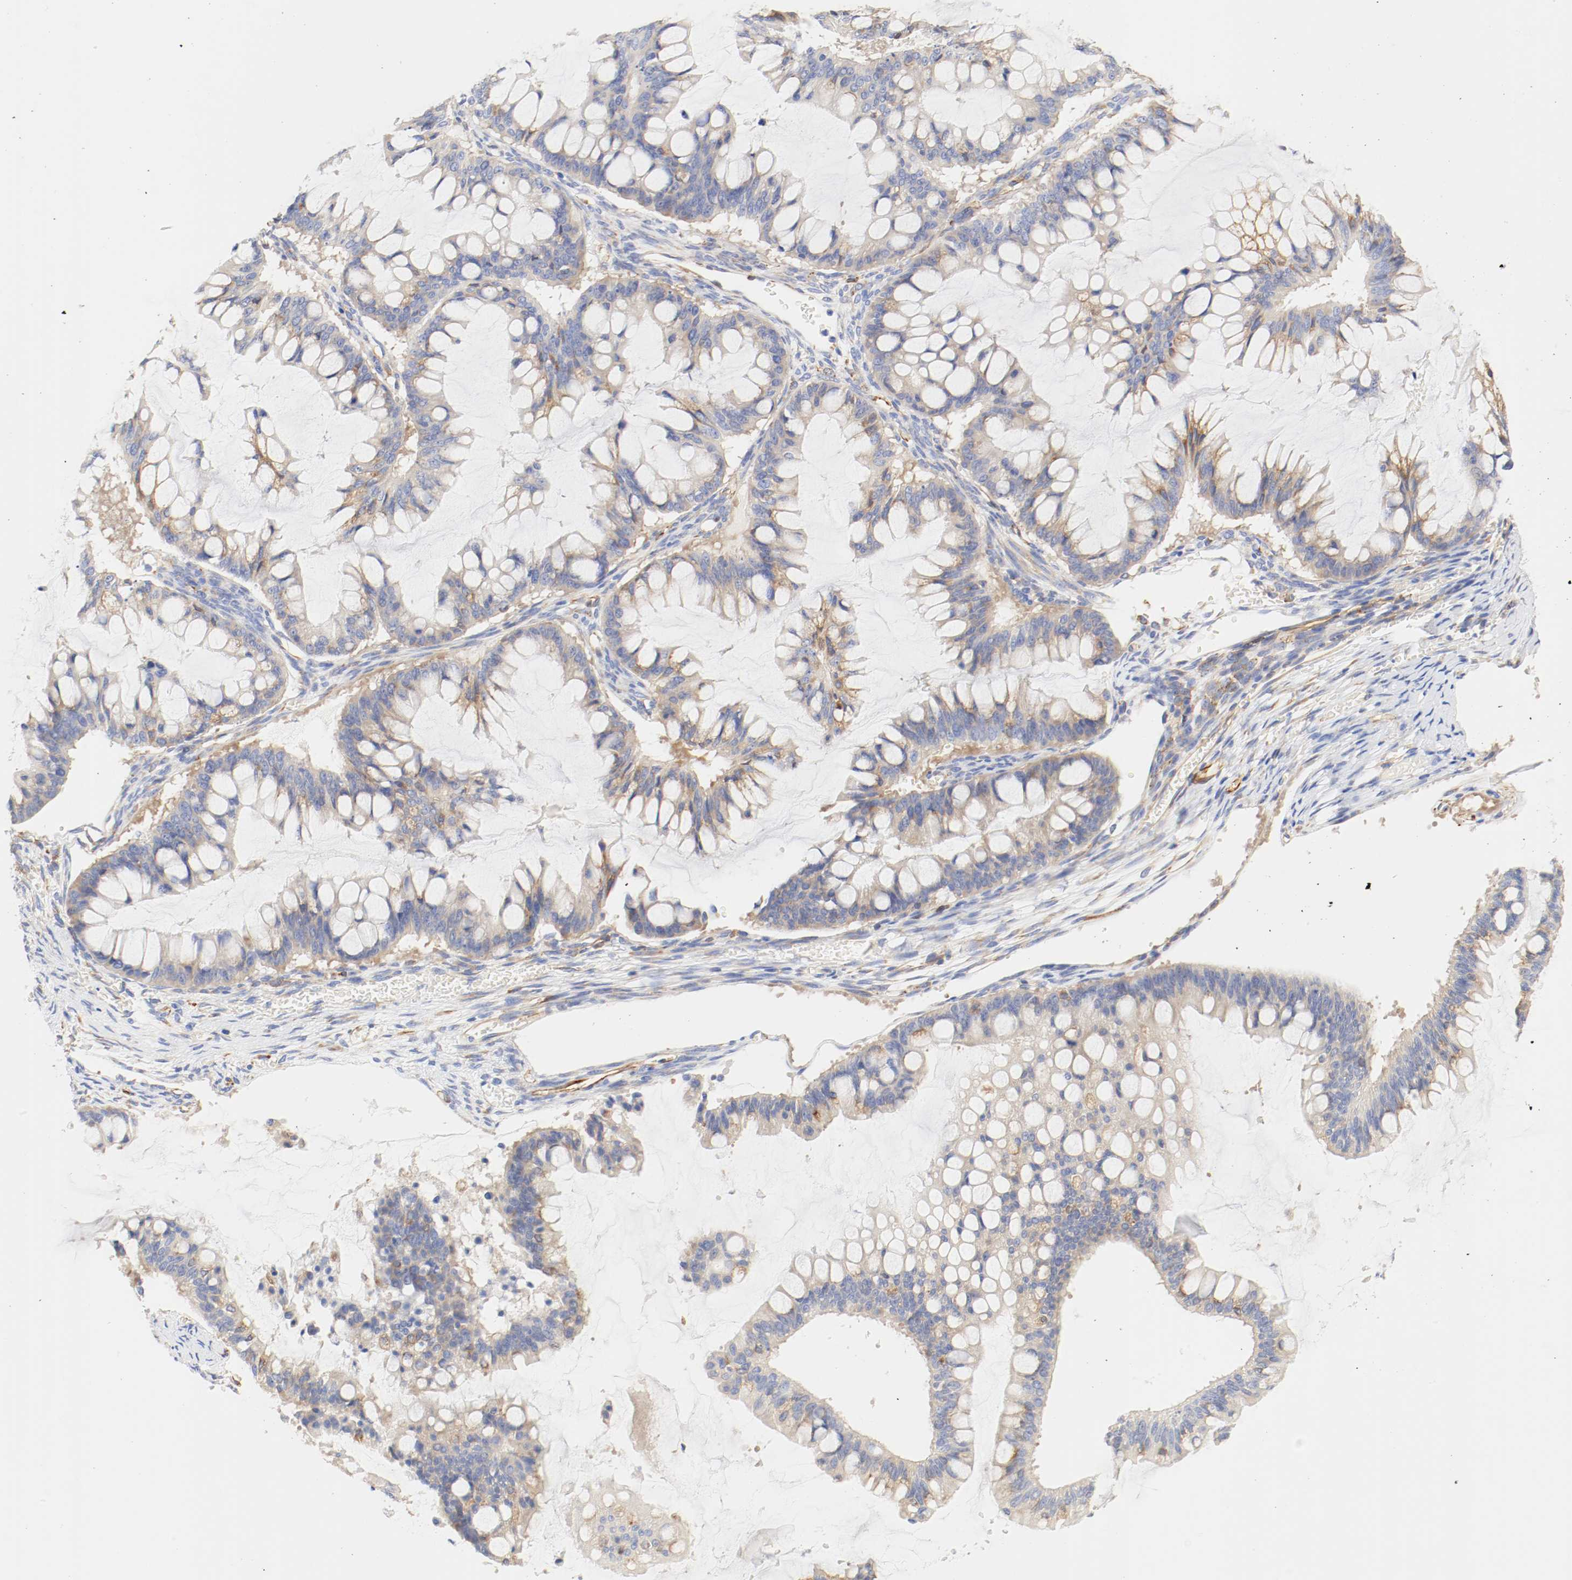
{"staining": {"intensity": "moderate", "quantity": ">75%", "location": "cytoplasmic/membranous"}, "tissue": "ovarian cancer", "cell_type": "Tumor cells", "image_type": "cancer", "snomed": [{"axis": "morphology", "description": "Cystadenocarcinoma, mucinous, NOS"}, {"axis": "topography", "description": "Ovary"}], "caption": "Protein analysis of mucinous cystadenocarcinoma (ovarian) tissue displays moderate cytoplasmic/membranous positivity in approximately >75% of tumor cells. Nuclei are stained in blue.", "gene": "GIT1", "patient": {"sex": "female", "age": 73}}